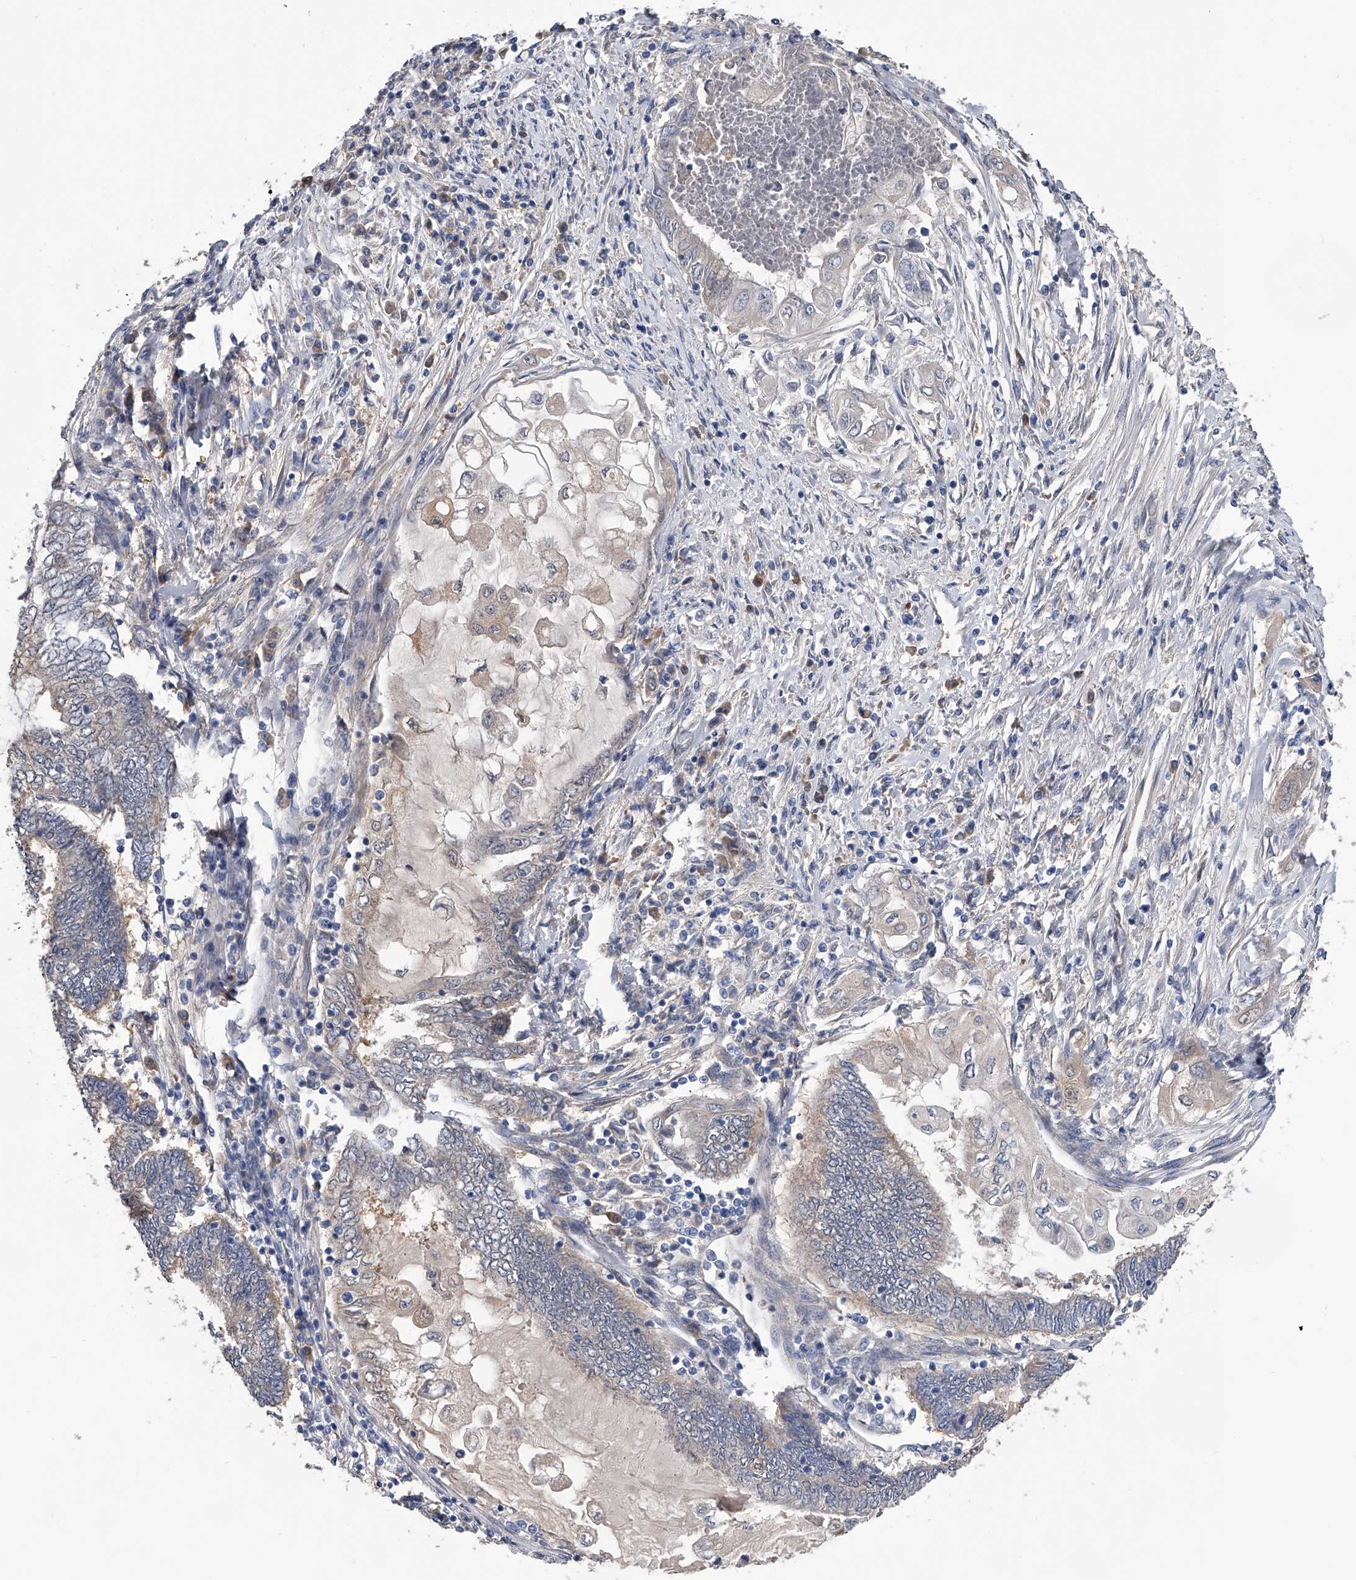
{"staining": {"intensity": "weak", "quantity": "<25%", "location": "cytoplasmic/membranous"}, "tissue": "endometrial cancer", "cell_type": "Tumor cells", "image_type": "cancer", "snomed": [{"axis": "morphology", "description": "Adenocarcinoma, NOS"}, {"axis": "topography", "description": "Uterus"}, {"axis": "topography", "description": "Endometrium"}], "caption": "This is an IHC micrograph of human endometrial adenocarcinoma. There is no staining in tumor cells.", "gene": "PGM3", "patient": {"sex": "female", "age": 70}}